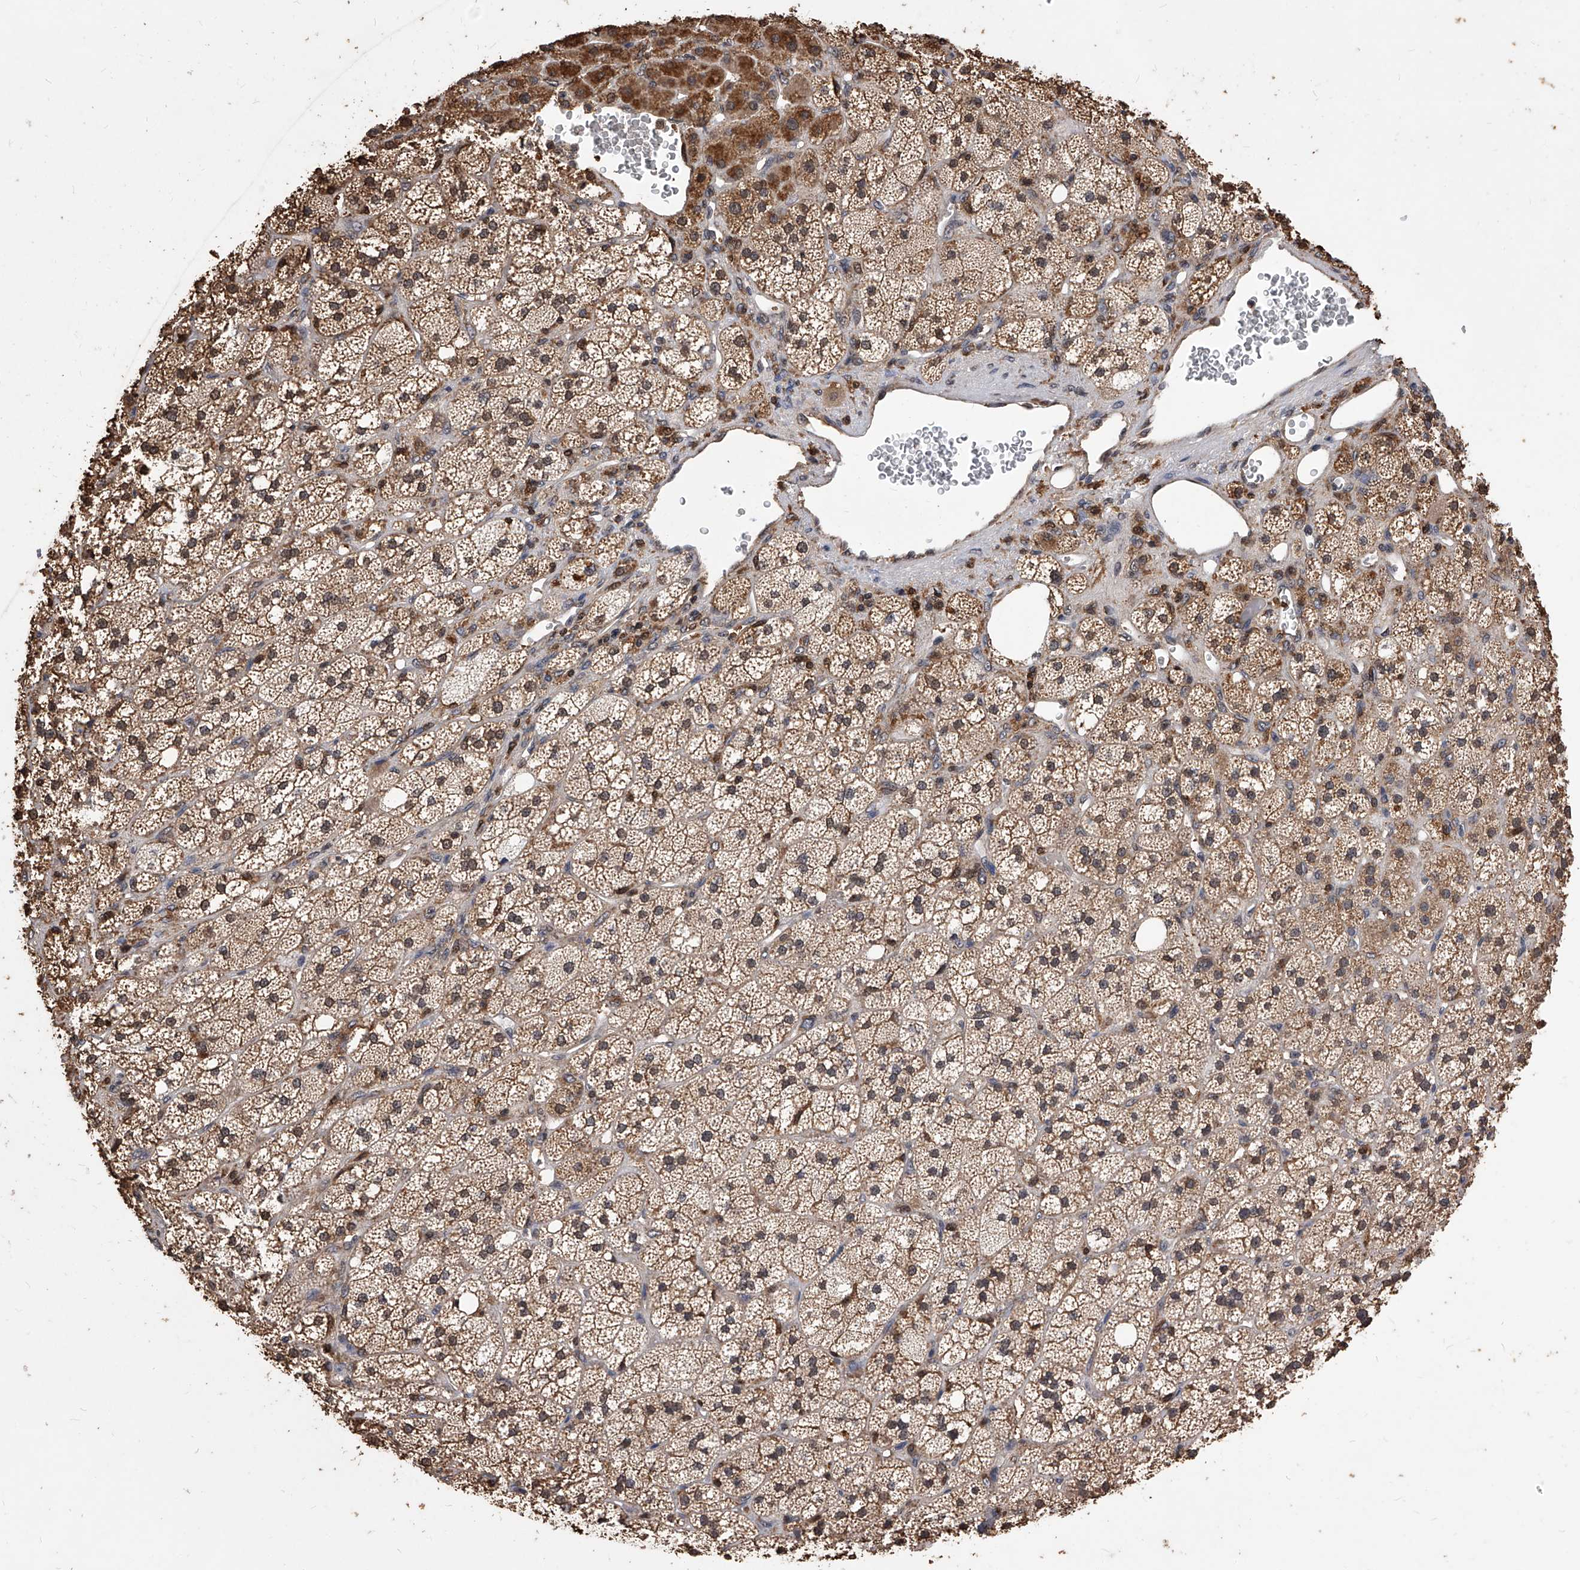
{"staining": {"intensity": "moderate", "quantity": ">75%", "location": "cytoplasmic/membranous,nuclear"}, "tissue": "adrenal gland", "cell_type": "Glandular cells", "image_type": "normal", "snomed": [{"axis": "morphology", "description": "Normal tissue, NOS"}, {"axis": "topography", "description": "Adrenal gland"}], "caption": "Immunohistochemistry image of benign adrenal gland: adrenal gland stained using immunohistochemistry shows medium levels of moderate protein expression localized specifically in the cytoplasmic/membranous,nuclear of glandular cells, appearing as a cytoplasmic/membranous,nuclear brown color.", "gene": "ID1", "patient": {"sex": "male", "age": 61}}